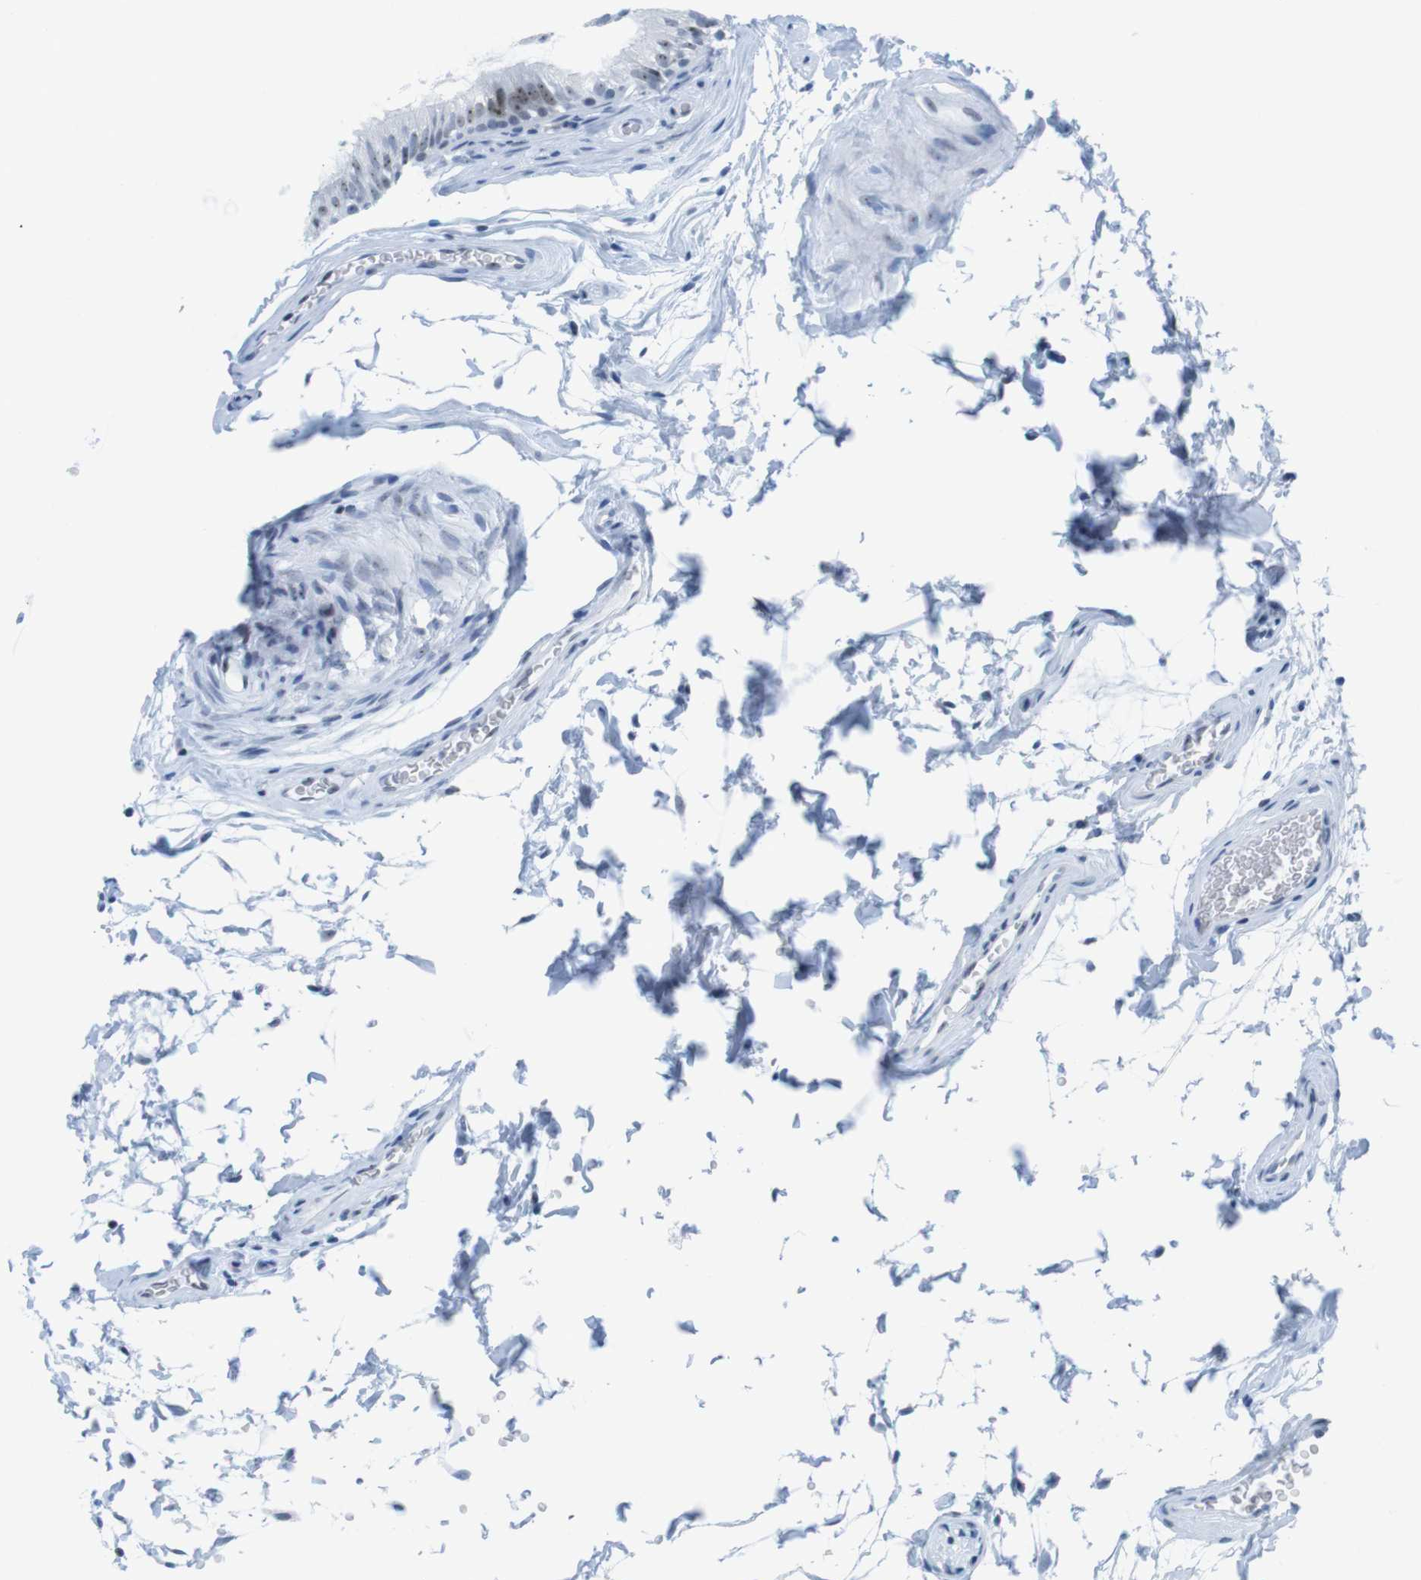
{"staining": {"intensity": "moderate", "quantity": "25%-75%", "location": "nuclear"}, "tissue": "epididymis", "cell_type": "Glandular cells", "image_type": "normal", "snomed": [{"axis": "morphology", "description": "Normal tissue, NOS"}, {"axis": "topography", "description": "Epididymis"}], "caption": "Brown immunohistochemical staining in benign epididymis reveals moderate nuclear staining in about 25%-75% of glandular cells.", "gene": "NIFK", "patient": {"sex": "male", "age": 36}}